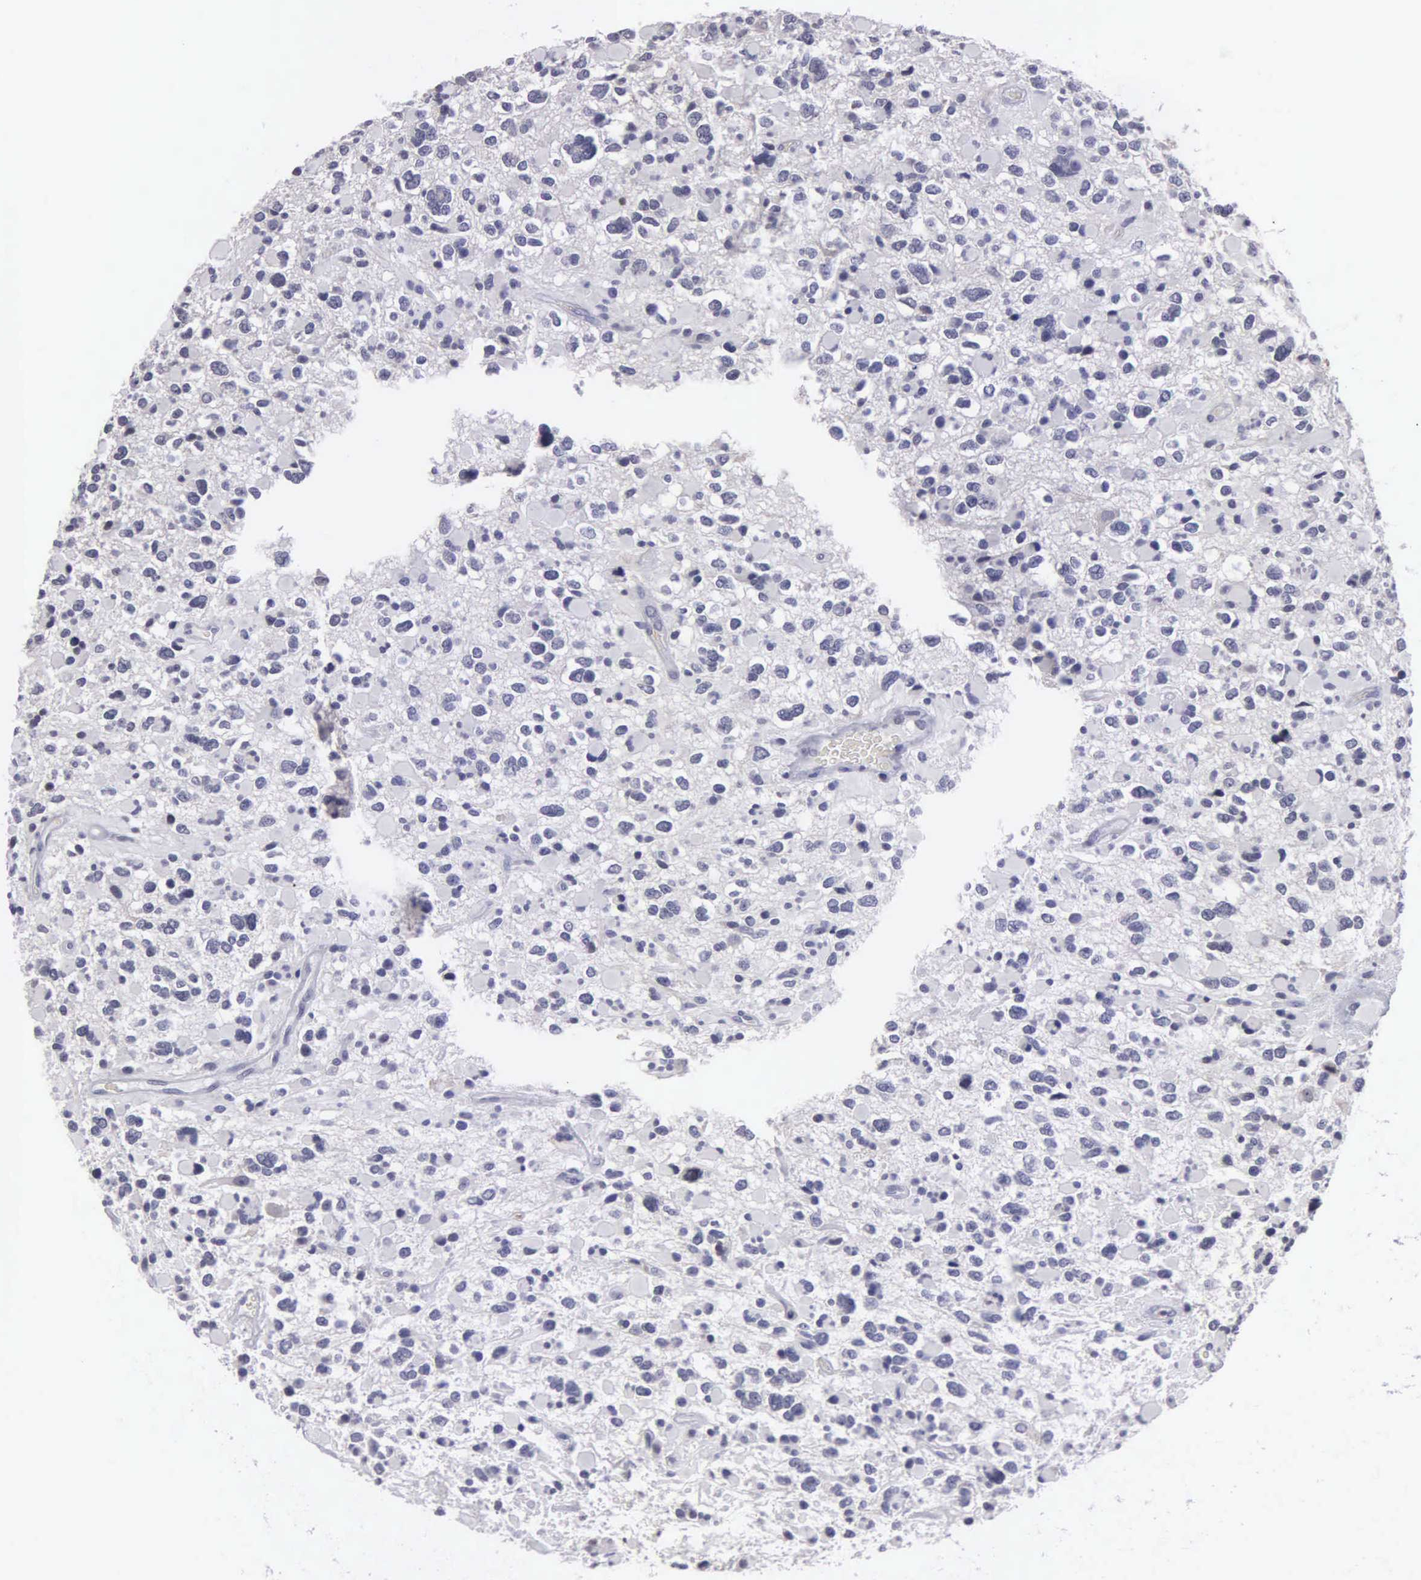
{"staining": {"intensity": "negative", "quantity": "none", "location": "none"}, "tissue": "glioma", "cell_type": "Tumor cells", "image_type": "cancer", "snomed": [{"axis": "morphology", "description": "Glioma, malignant, High grade"}, {"axis": "topography", "description": "Brain"}], "caption": "Protein analysis of glioma reveals no significant positivity in tumor cells. The staining was performed using DAB (3,3'-diaminobenzidine) to visualize the protein expression in brown, while the nuclei were stained in blue with hematoxylin (Magnification: 20x).", "gene": "BRD1", "patient": {"sex": "female", "age": 37}}